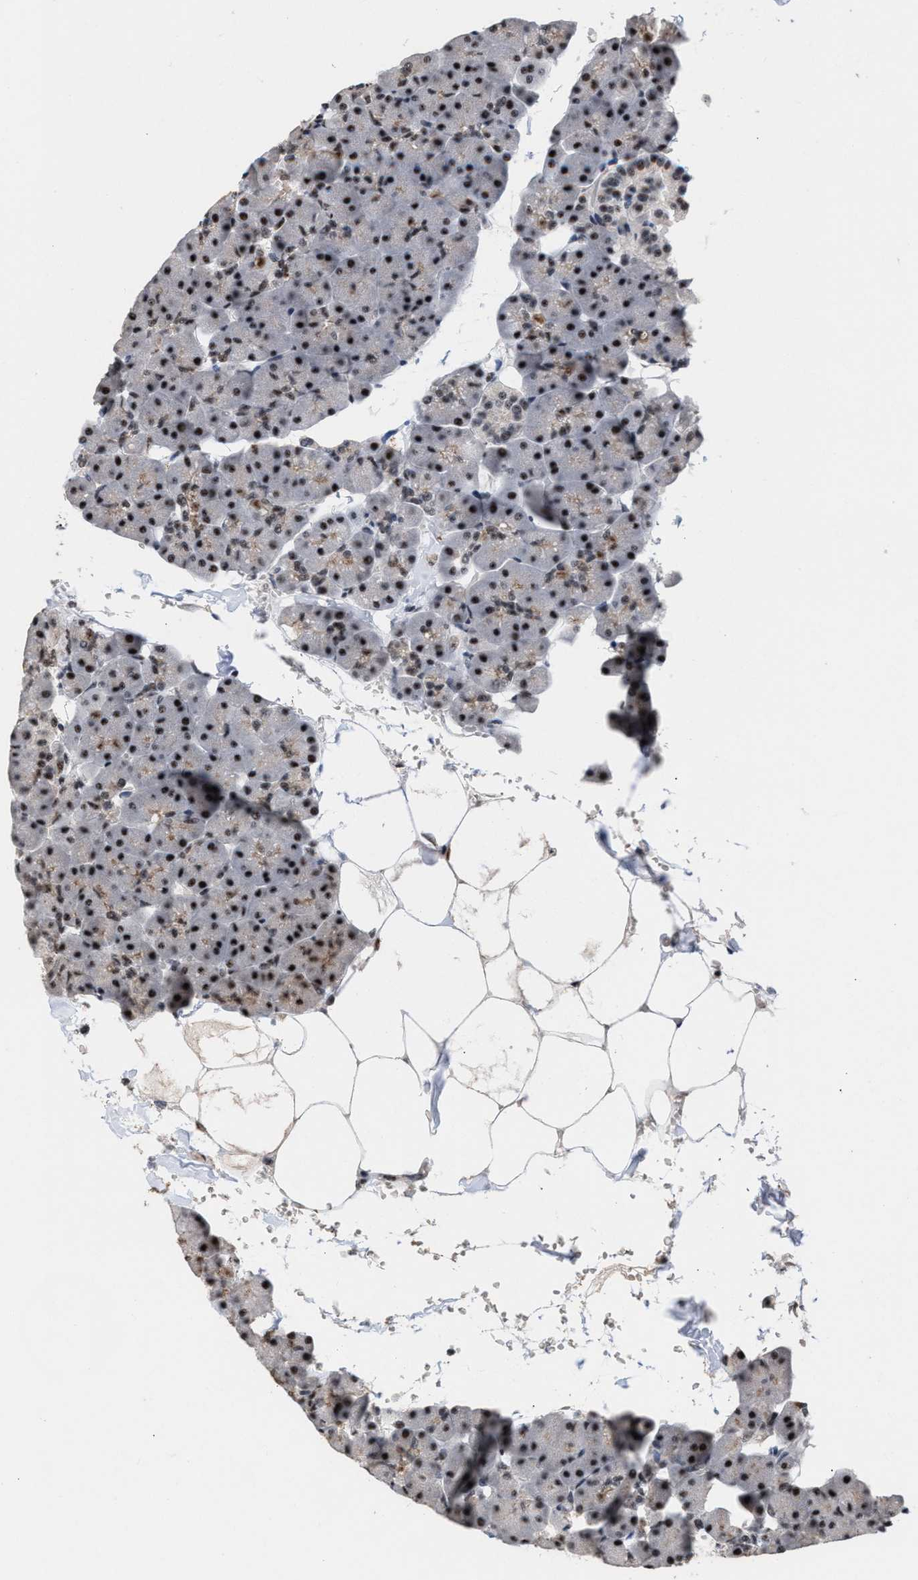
{"staining": {"intensity": "strong", "quantity": "25%-75%", "location": "nuclear"}, "tissue": "pancreas", "cell_type": "Exocrine glandular cells", "image_type": "normal", "snomed": [{"axis": "morphology", "description": "Normal tissue, NOS"}, {"axis": "topography", "description": "Pancreas"}], "caption": "Immunohistochemistry micrograph of benign human pancreas stained for a protein (brown), which displays high levels of strong nuclear expression in about 25%-75% of exocrine glandular cells.", "gene": "EIF4A3", "patient": {"sex": "male", "age": 35}}